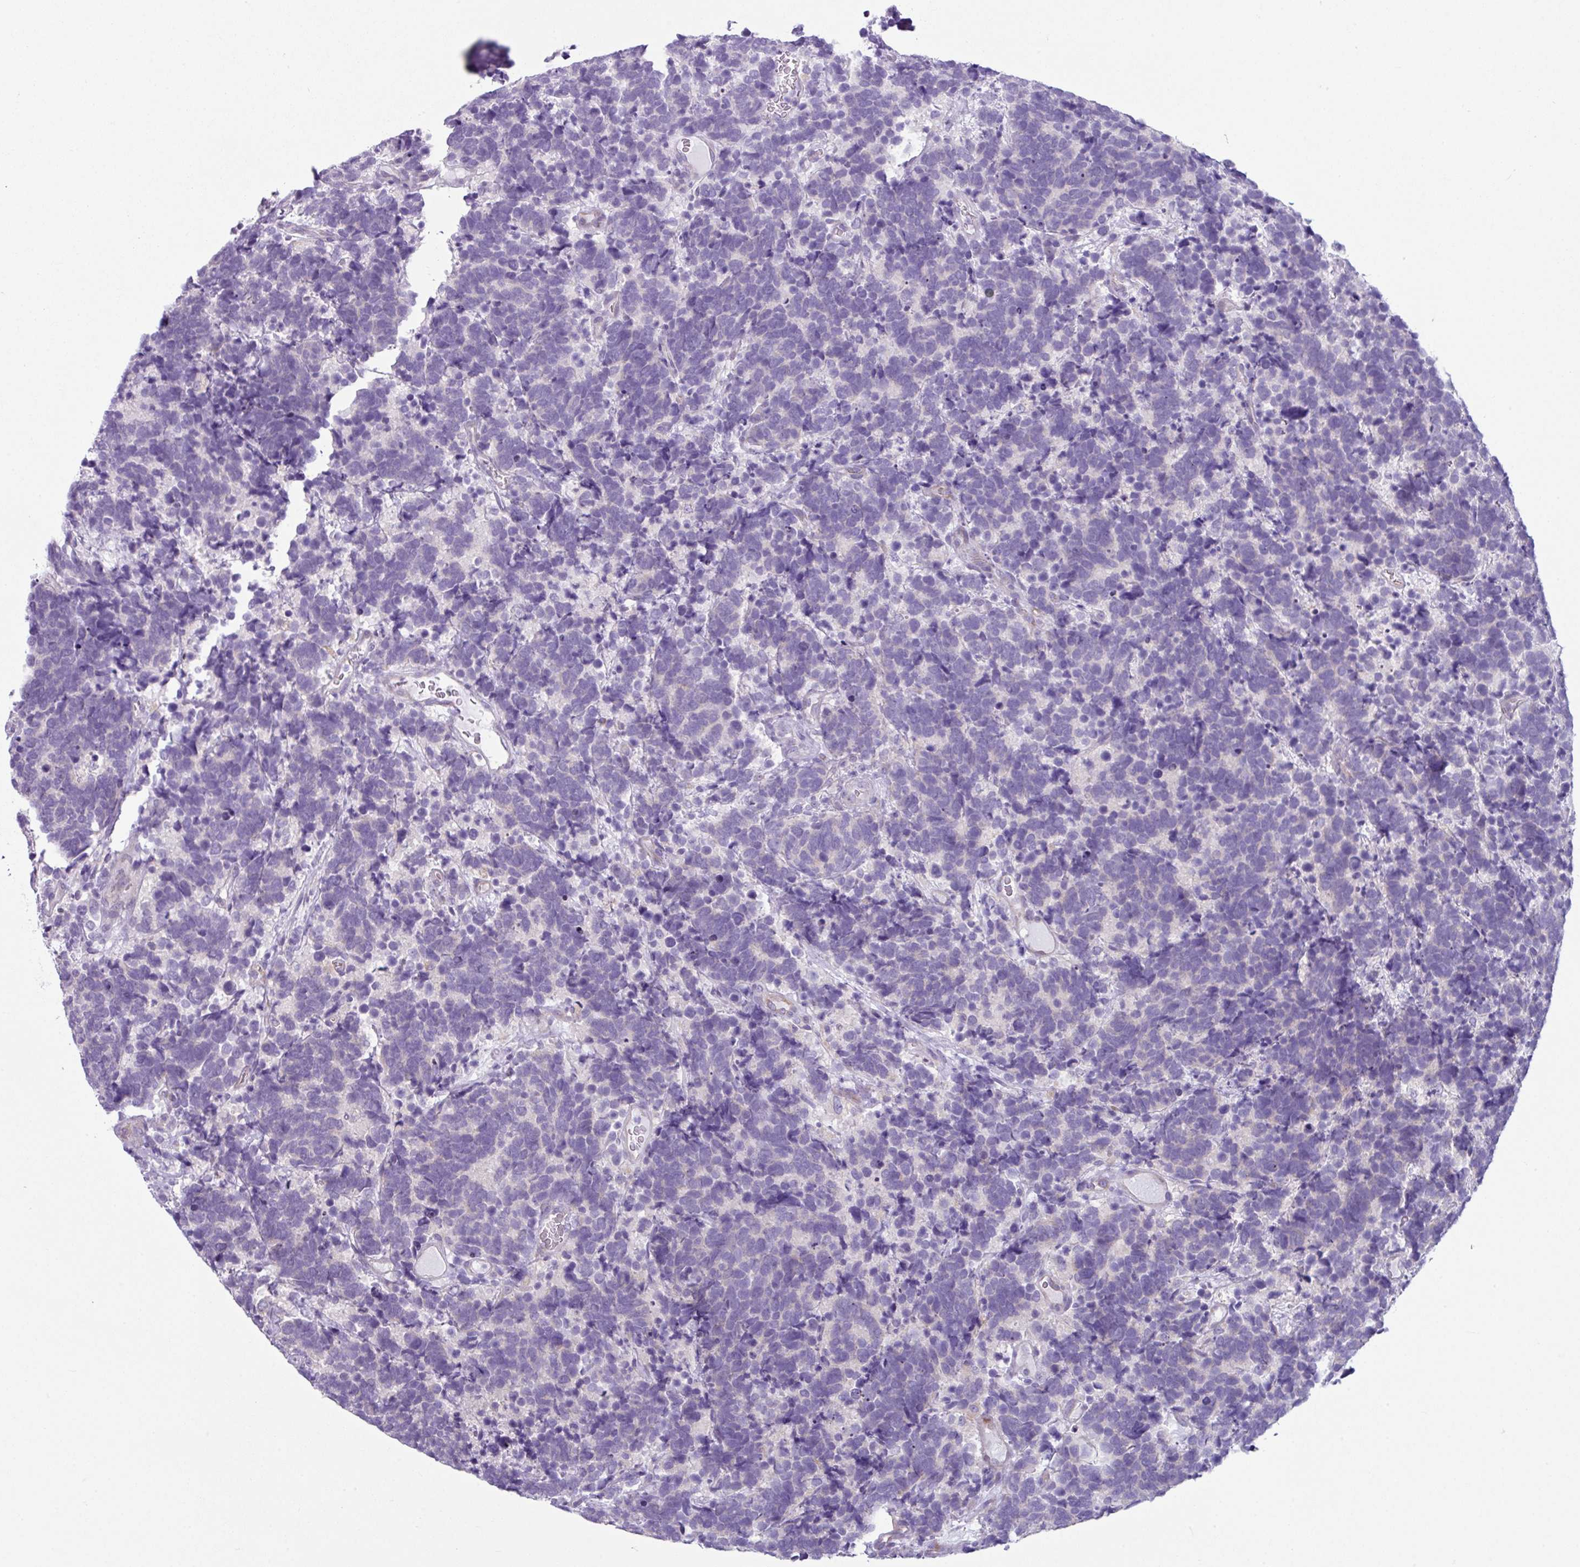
{"staining": {"intensity": "negative", "quantity": "none", "location": "none"}, "tissue": "carcinoid", "cell_type": "Tumor cells", "image_type": "cancer", "snomed": [{"axis": "morphology", "description": "Carcinoma, NOS"}, {"axis": "morphology", "description": "Carcinoid, malignant, NOS"}, {"axis": "topography", "description": "Urinary bladder"}], "caption": "Immunohistochemistry of carcinoid (malignant) reveals no staining in tumor cells.", "gene": "ABCC5", "patient": {"sex": "male", "age": 57}}